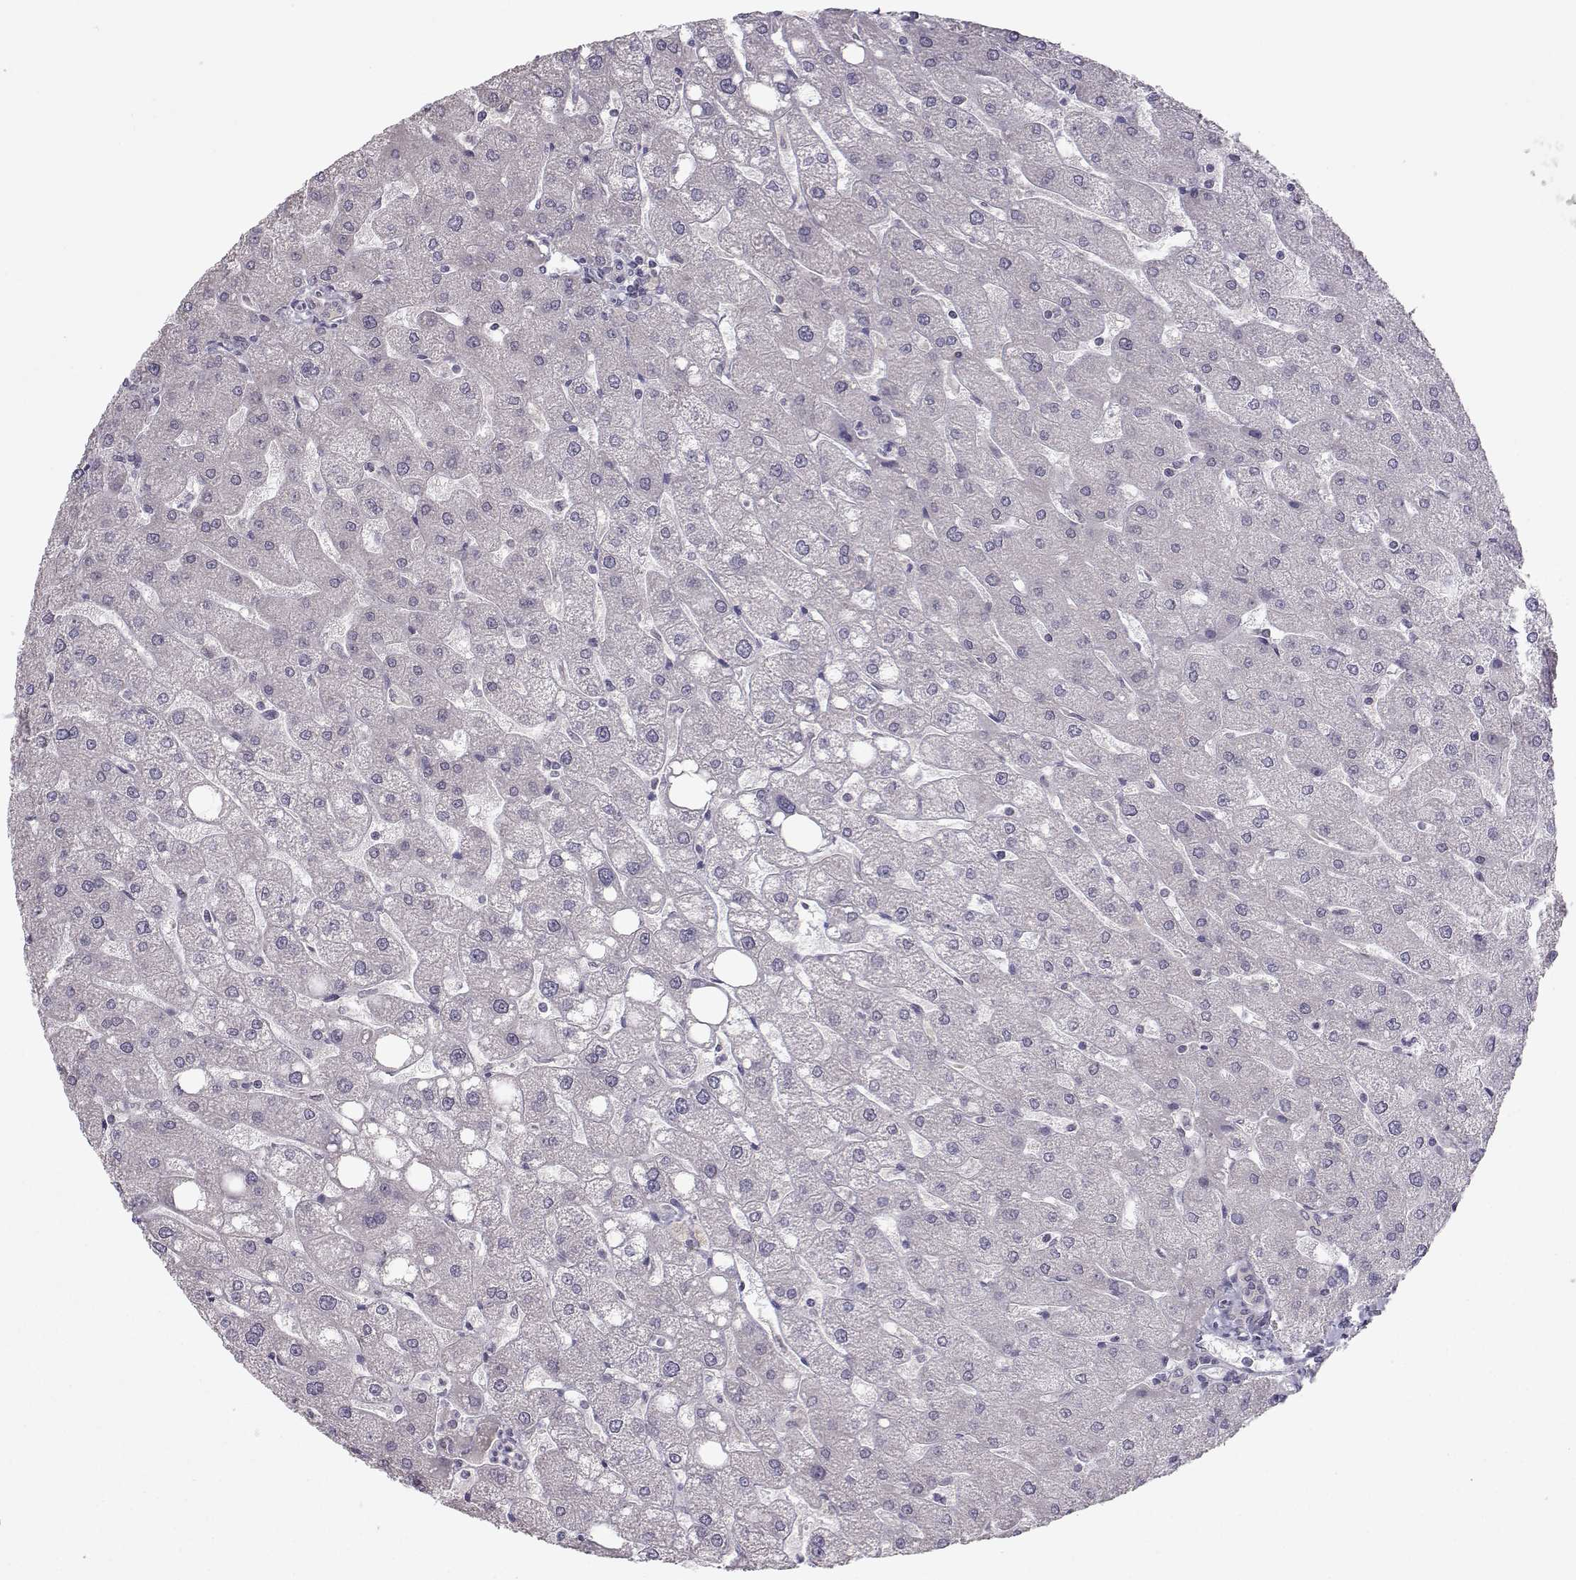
{"staining": {"intensity": "negative", "quantity": "none", "location": "none"}, "tissue": "liver", "cell_type": "Cholangiocytes", "image_type": "normal", "snomed": [{"axis": "morphology", "description": "Normal tissue, NOS"}, {"axis": "topography", "description": "Liver"}], "caption": "A micrograph of human liver is negative for staining in cholangiocytes. The staining is performed using DAB brown chromogen with nuclei counter-stained in using hematoxylin.", "gene": "KIF13B", "patient": {"sex": "male", "age": 67}}